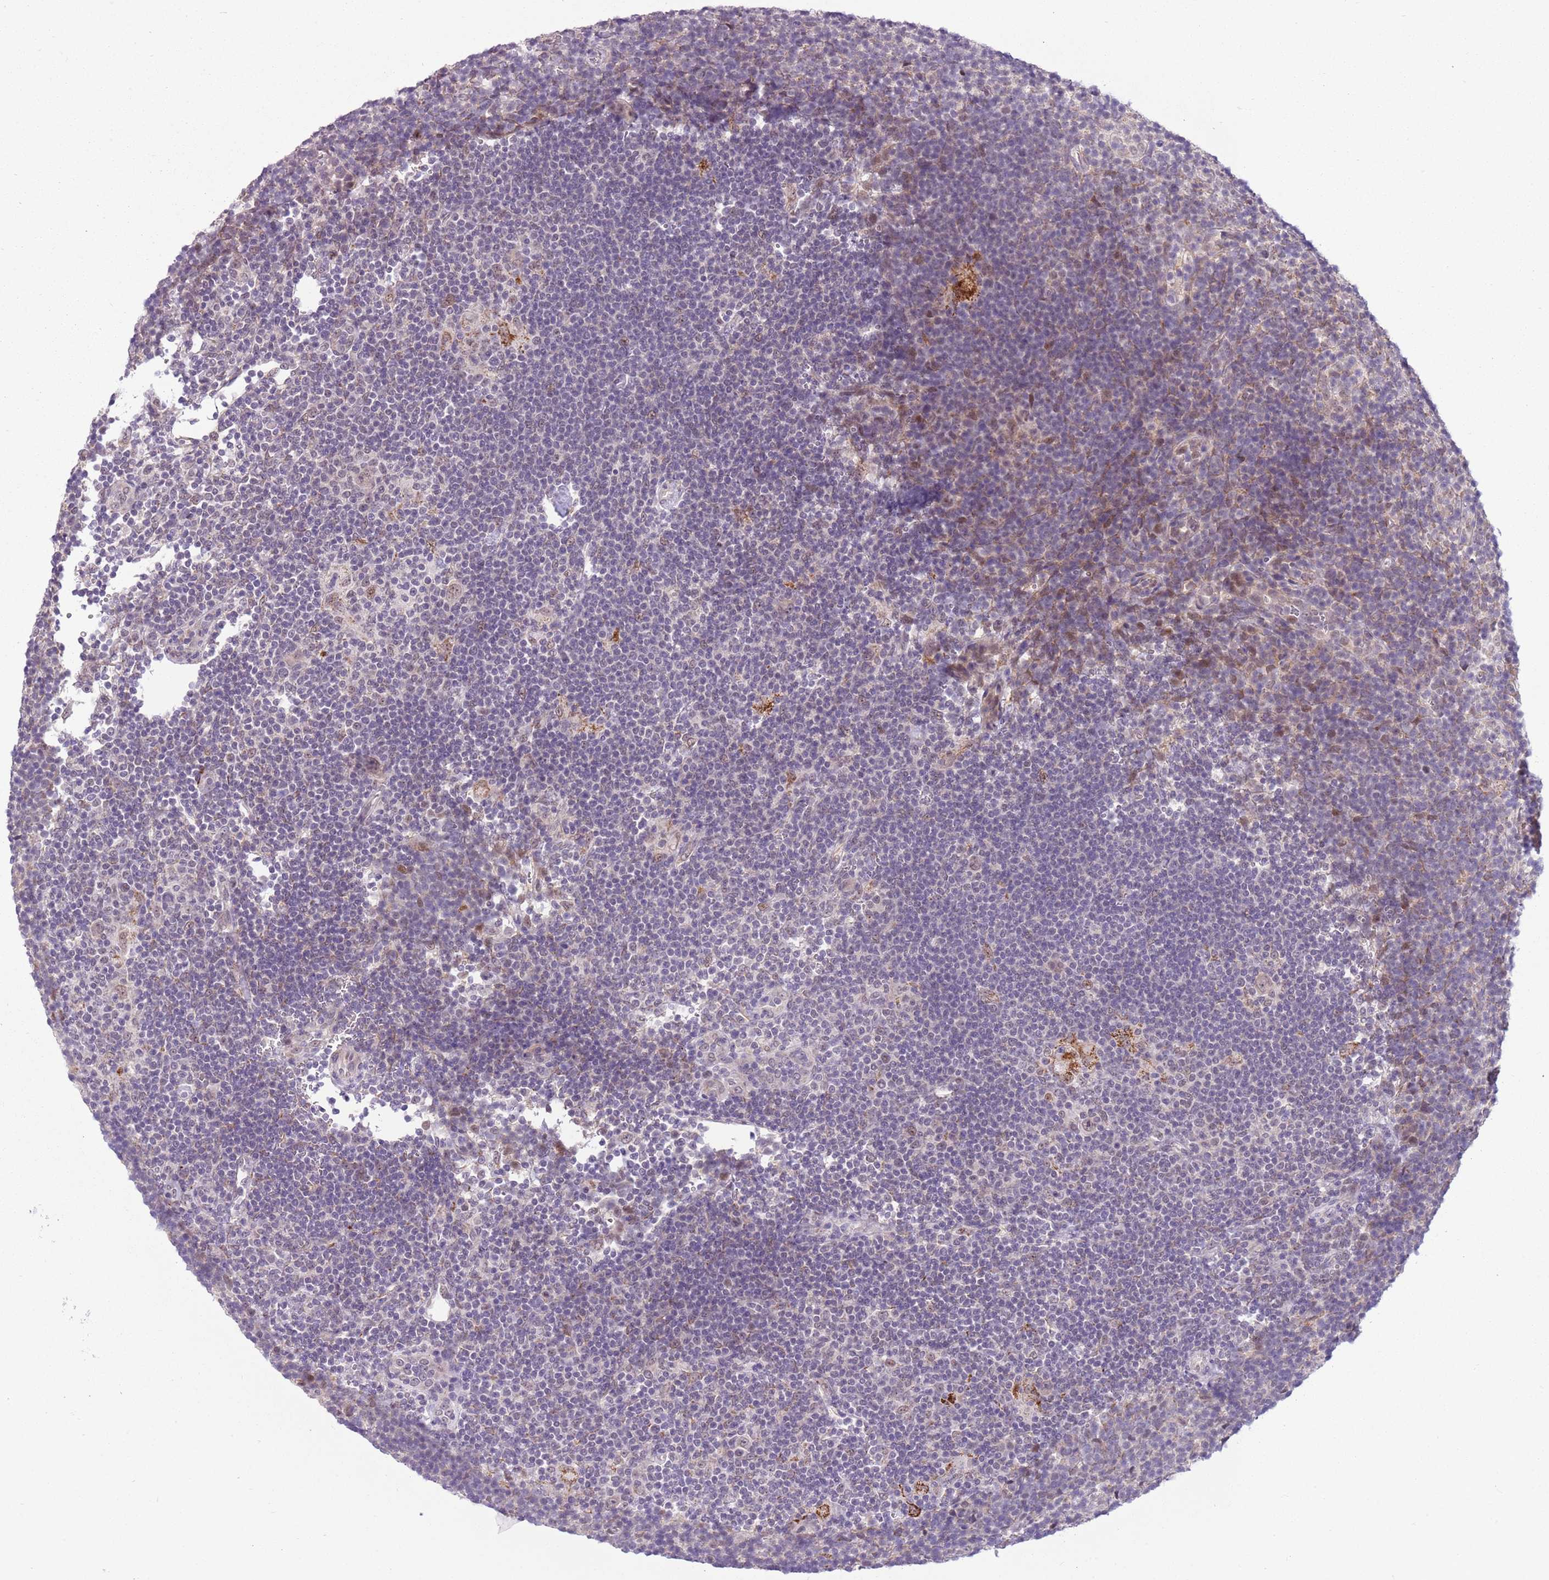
{"staining": {"intensity": "negative", "quantity": "none", "location": "none"}, "tissue": "lymphoma", "cell_type": "Tumor cells", "image_type": "cancer", "snomed": [{"axis": "morphology", "description": "Hodgkin's disease, NOS"}, {"axis": "topography", "description": "Lymph node"}], "caption": "Immunohistochemical staining of lymphoma displays no significant staining in tumor cells. (Immunohistochemistry (ihc), brightfield microscopy, high magnification).", "gene": "FAM120C", "patient": {"sex": "female", "age": 57}}